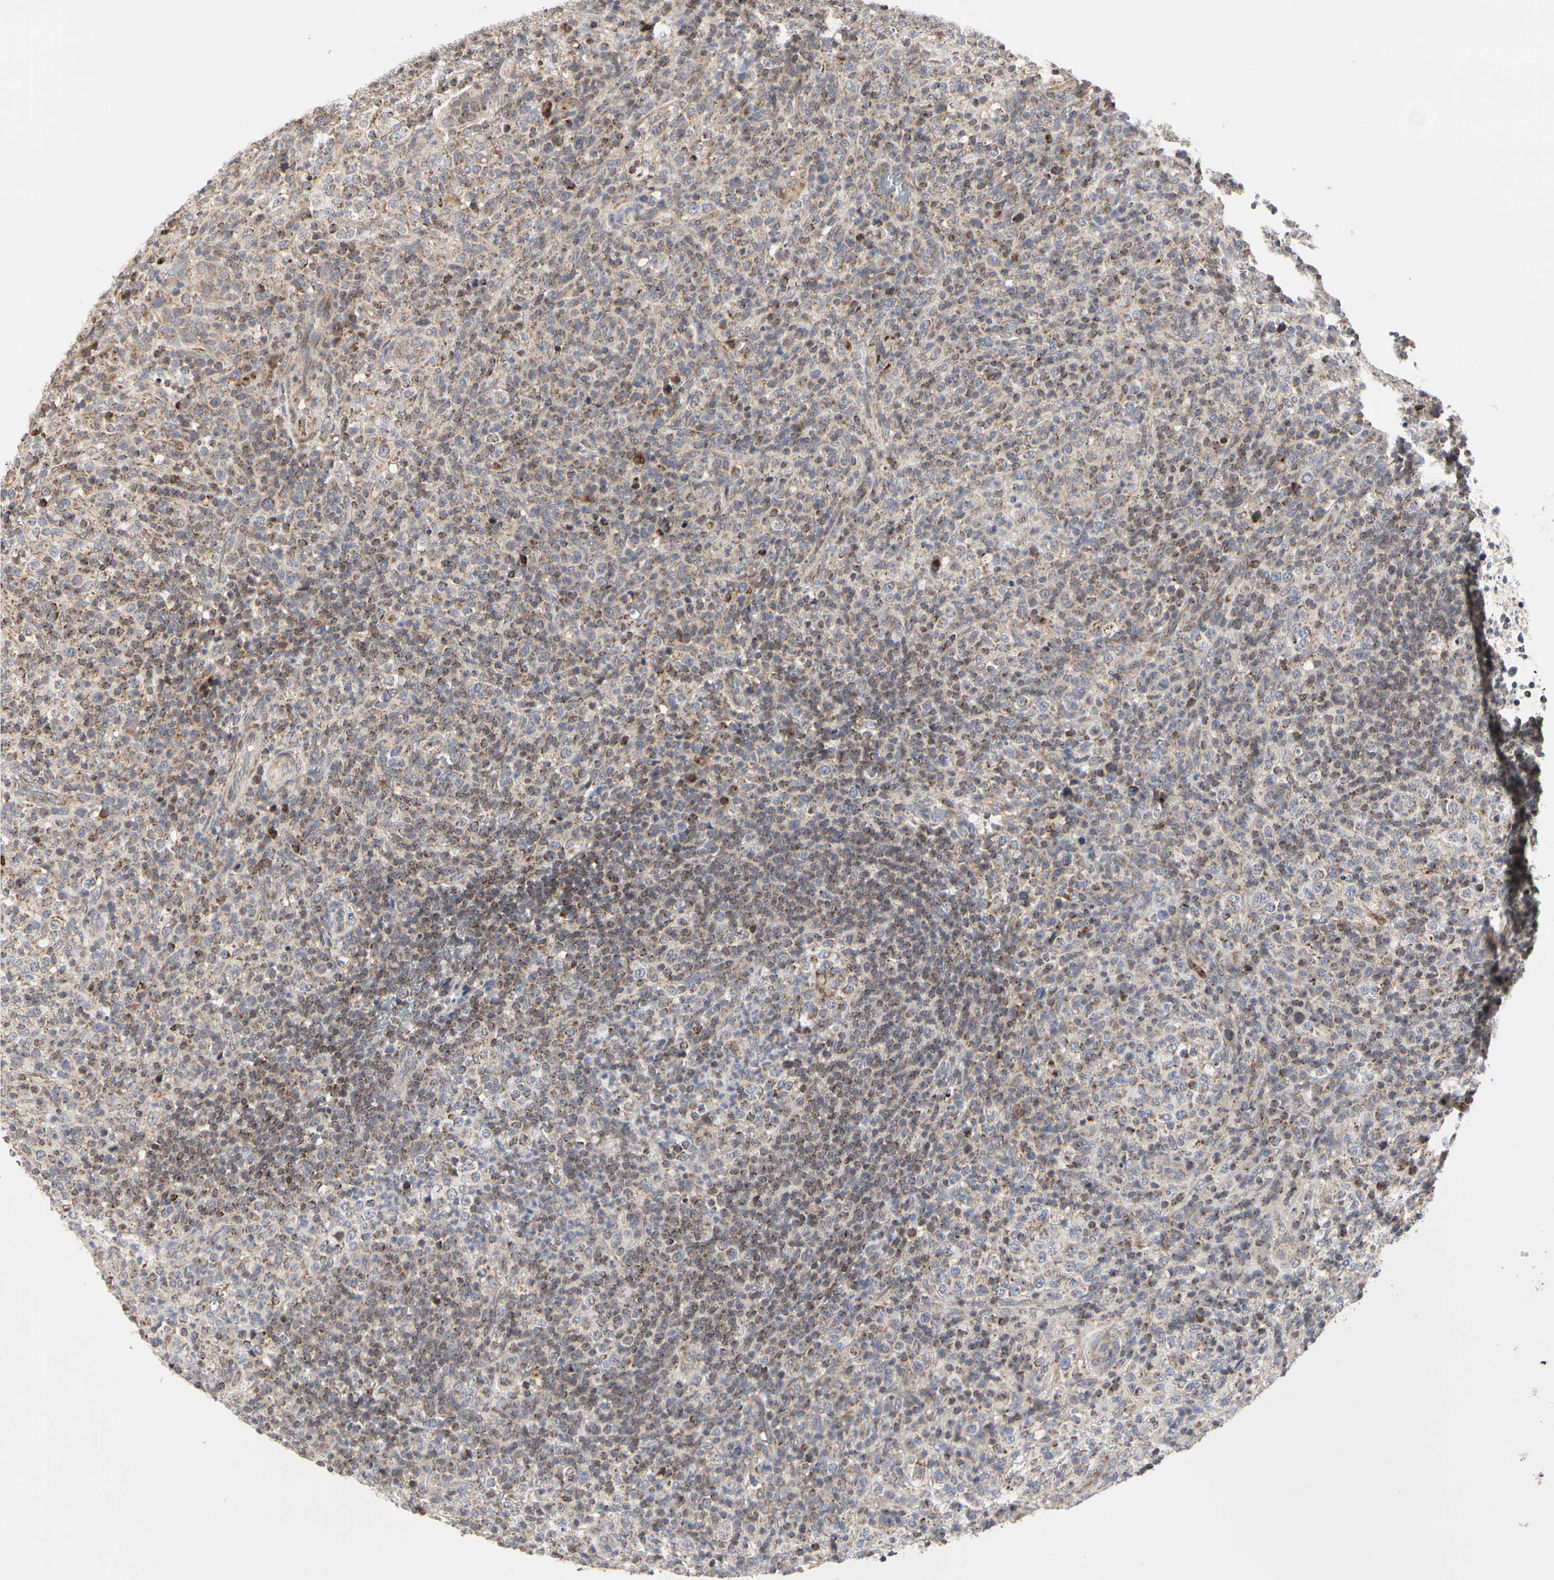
{"staining": {"intensity": "weak", "quantity": "25%-75%", "location": "cytoplasmic/membranous"}, "tissue": "lymphoma", "cell_type": "Tumor cells", "image_type": "cancer", "snomed": [{"axis": "morphology", "description": "Malignant lymphoma, non-Hodgkin's type, High grade"}, {"axis": "topography", "description": "Lymph node"}], "caption": "An immunohistochemistry (IHC) photomicrograph of neoplastic tissue is shown. Protein staining in brown labels weak cytoplasmic/membranous positivity in high-grade malignant lymphoma, non-Hodgkin's type within tumor cells.", "gene": "TSKU", "patient": {"sex": "female", "age": 76}}